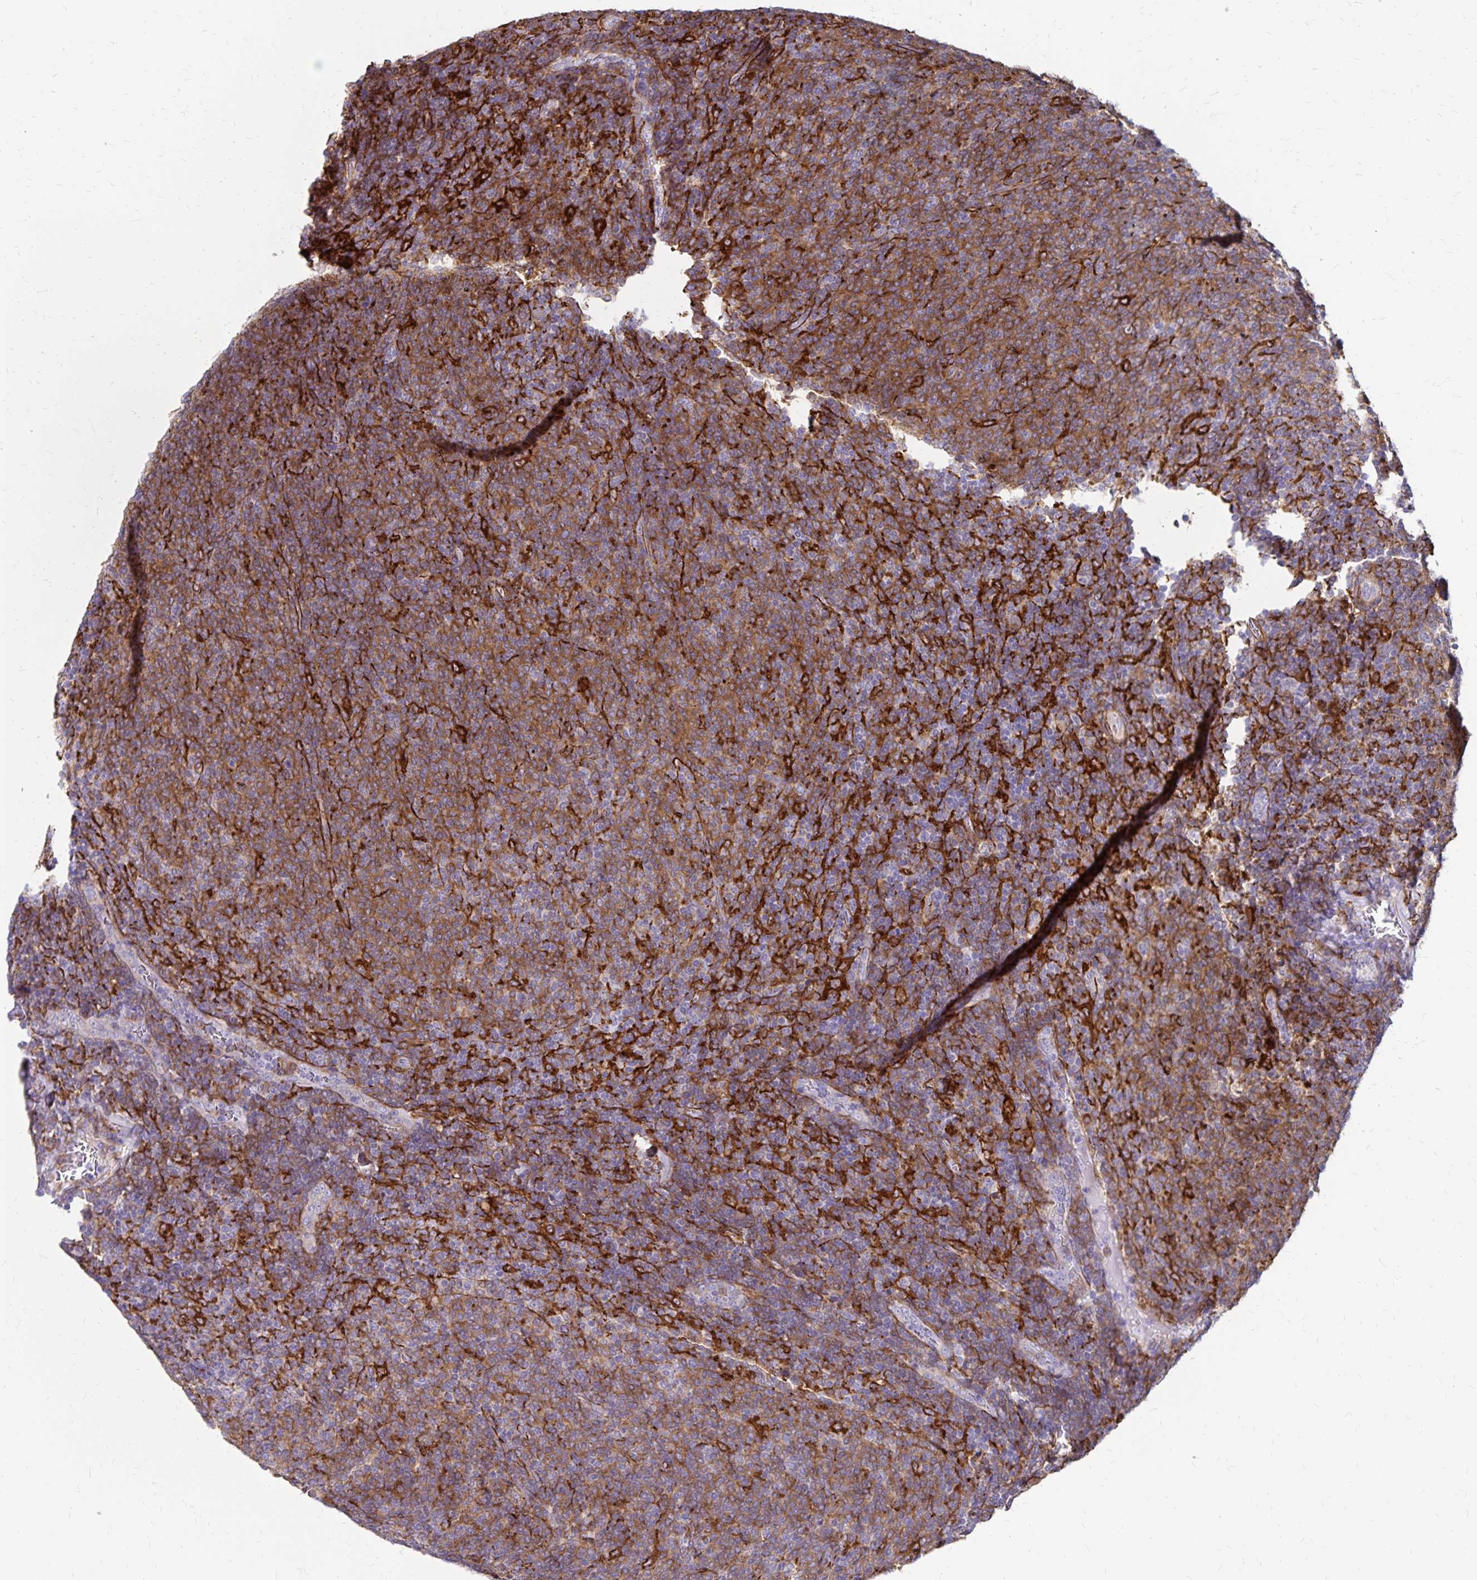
{"staining": {"intensity": "moderate", "quantity": ">75%", "location": "cytoplasmic/membranous"}, "tissue": "lymphoma", "cell_type": "Tumor cells", "image_type": "cancer", "snomed": [{"axis": "morphology", "description": "Malignant lymphoma, non-Hodgkin's type, Low grade"}, {"axis": "topography", "description": "Lymph node"}], "caption": "Human lymphoma stained with a brown dye displays moderate cytoplasmic/membranous positive staining in about >75% of tumor cells.", "gene": "TNS3", "patient": {"sex": "male", "age": 52}}